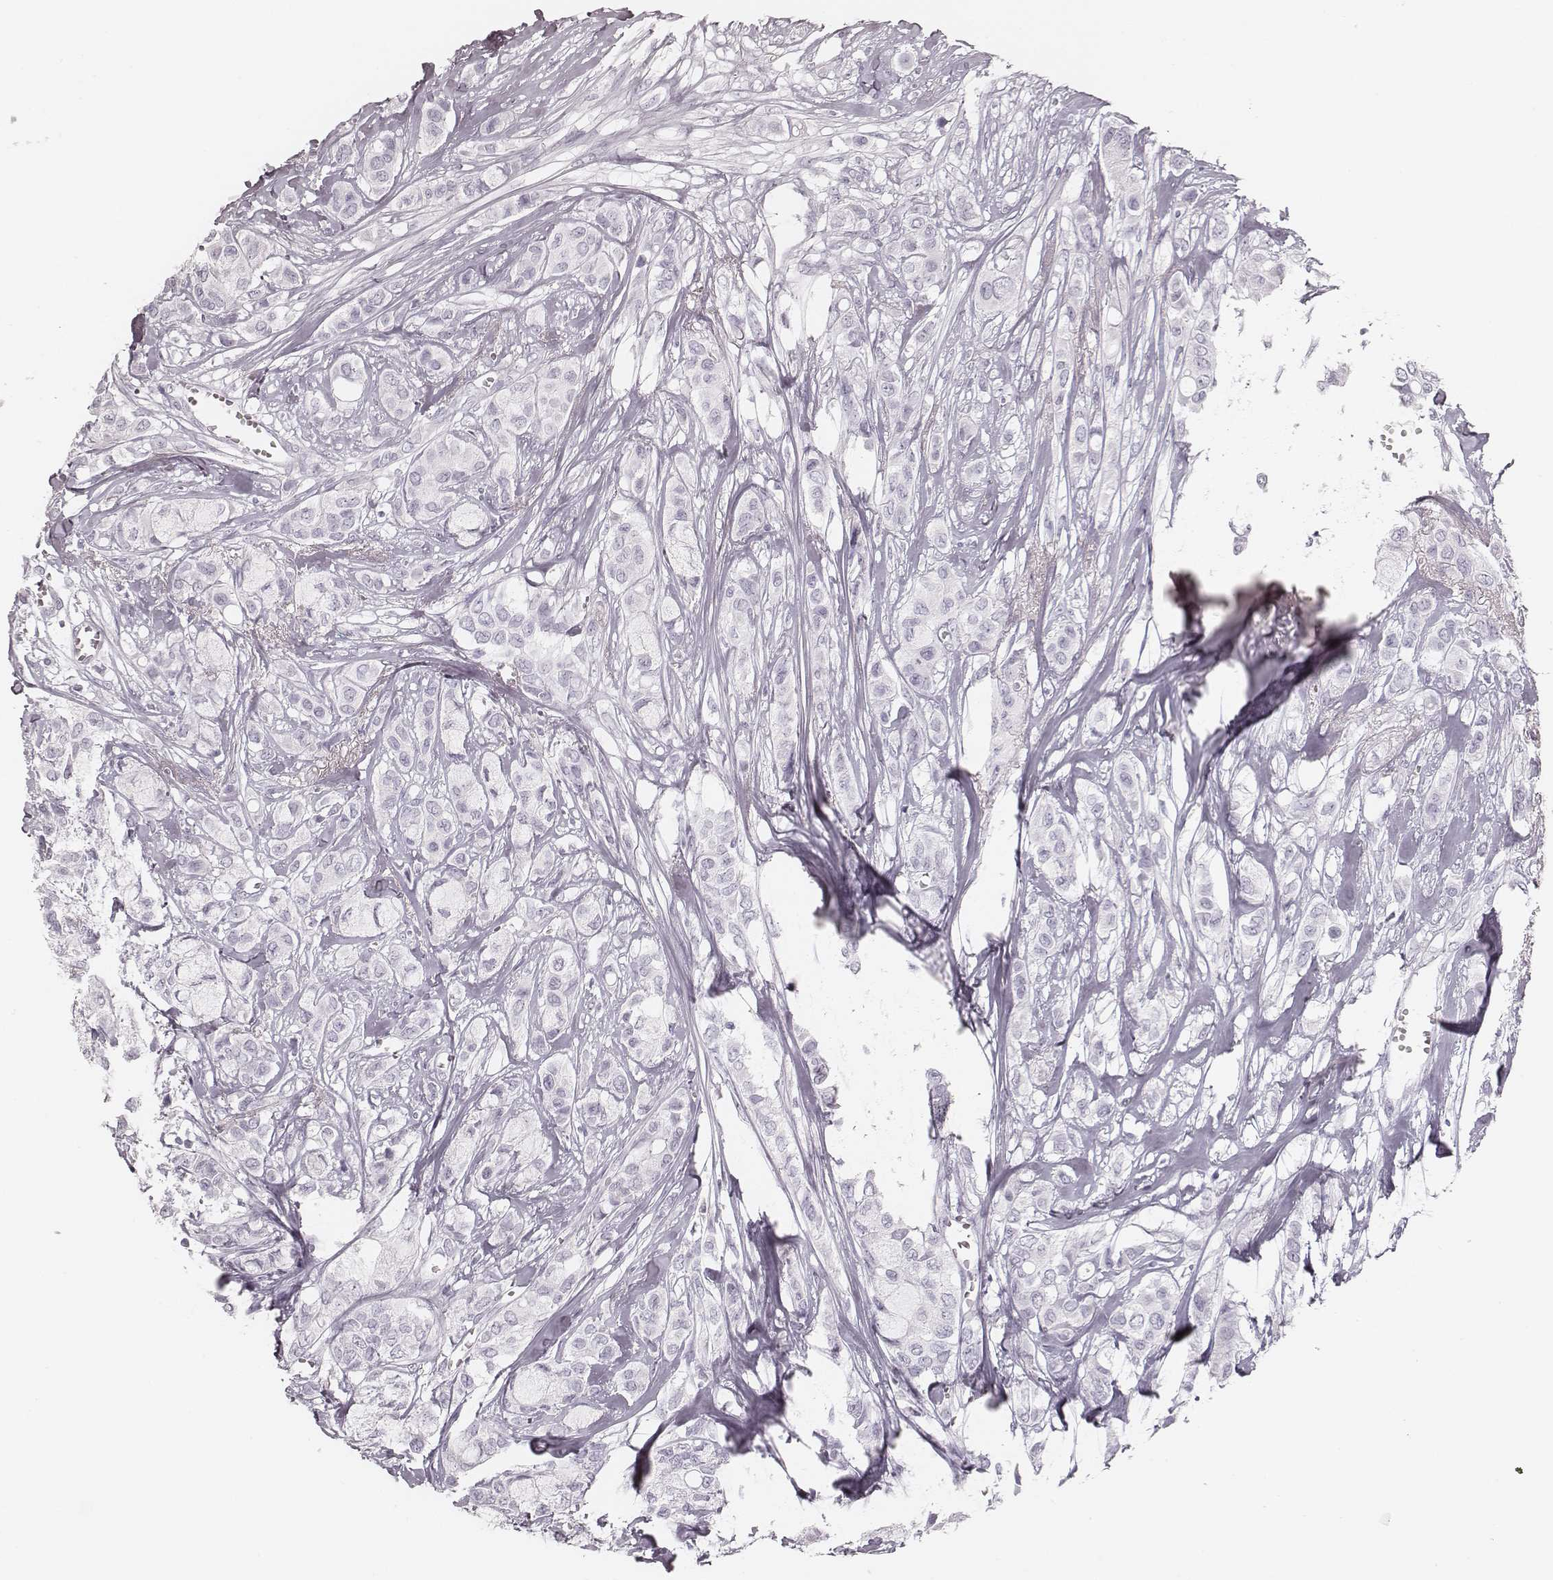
{"staining": {"intensity": "negative", "quantity": "none", "location": "none"}, "tissue": "breast cancer", "cell_type": "Tumor cells", "image_type": "cancer", "snomed": [{"axis": "morphology", "description": "Duct carcinoma"}, {"axis": "topography", "description": "Breast"}], "caption": "The photomicrograph reveals no significant positivity in tumor cells of breast invasive ductal carcinoma.", "gene": "MSX1", "patient": {"sex": "female", "age": 85}}